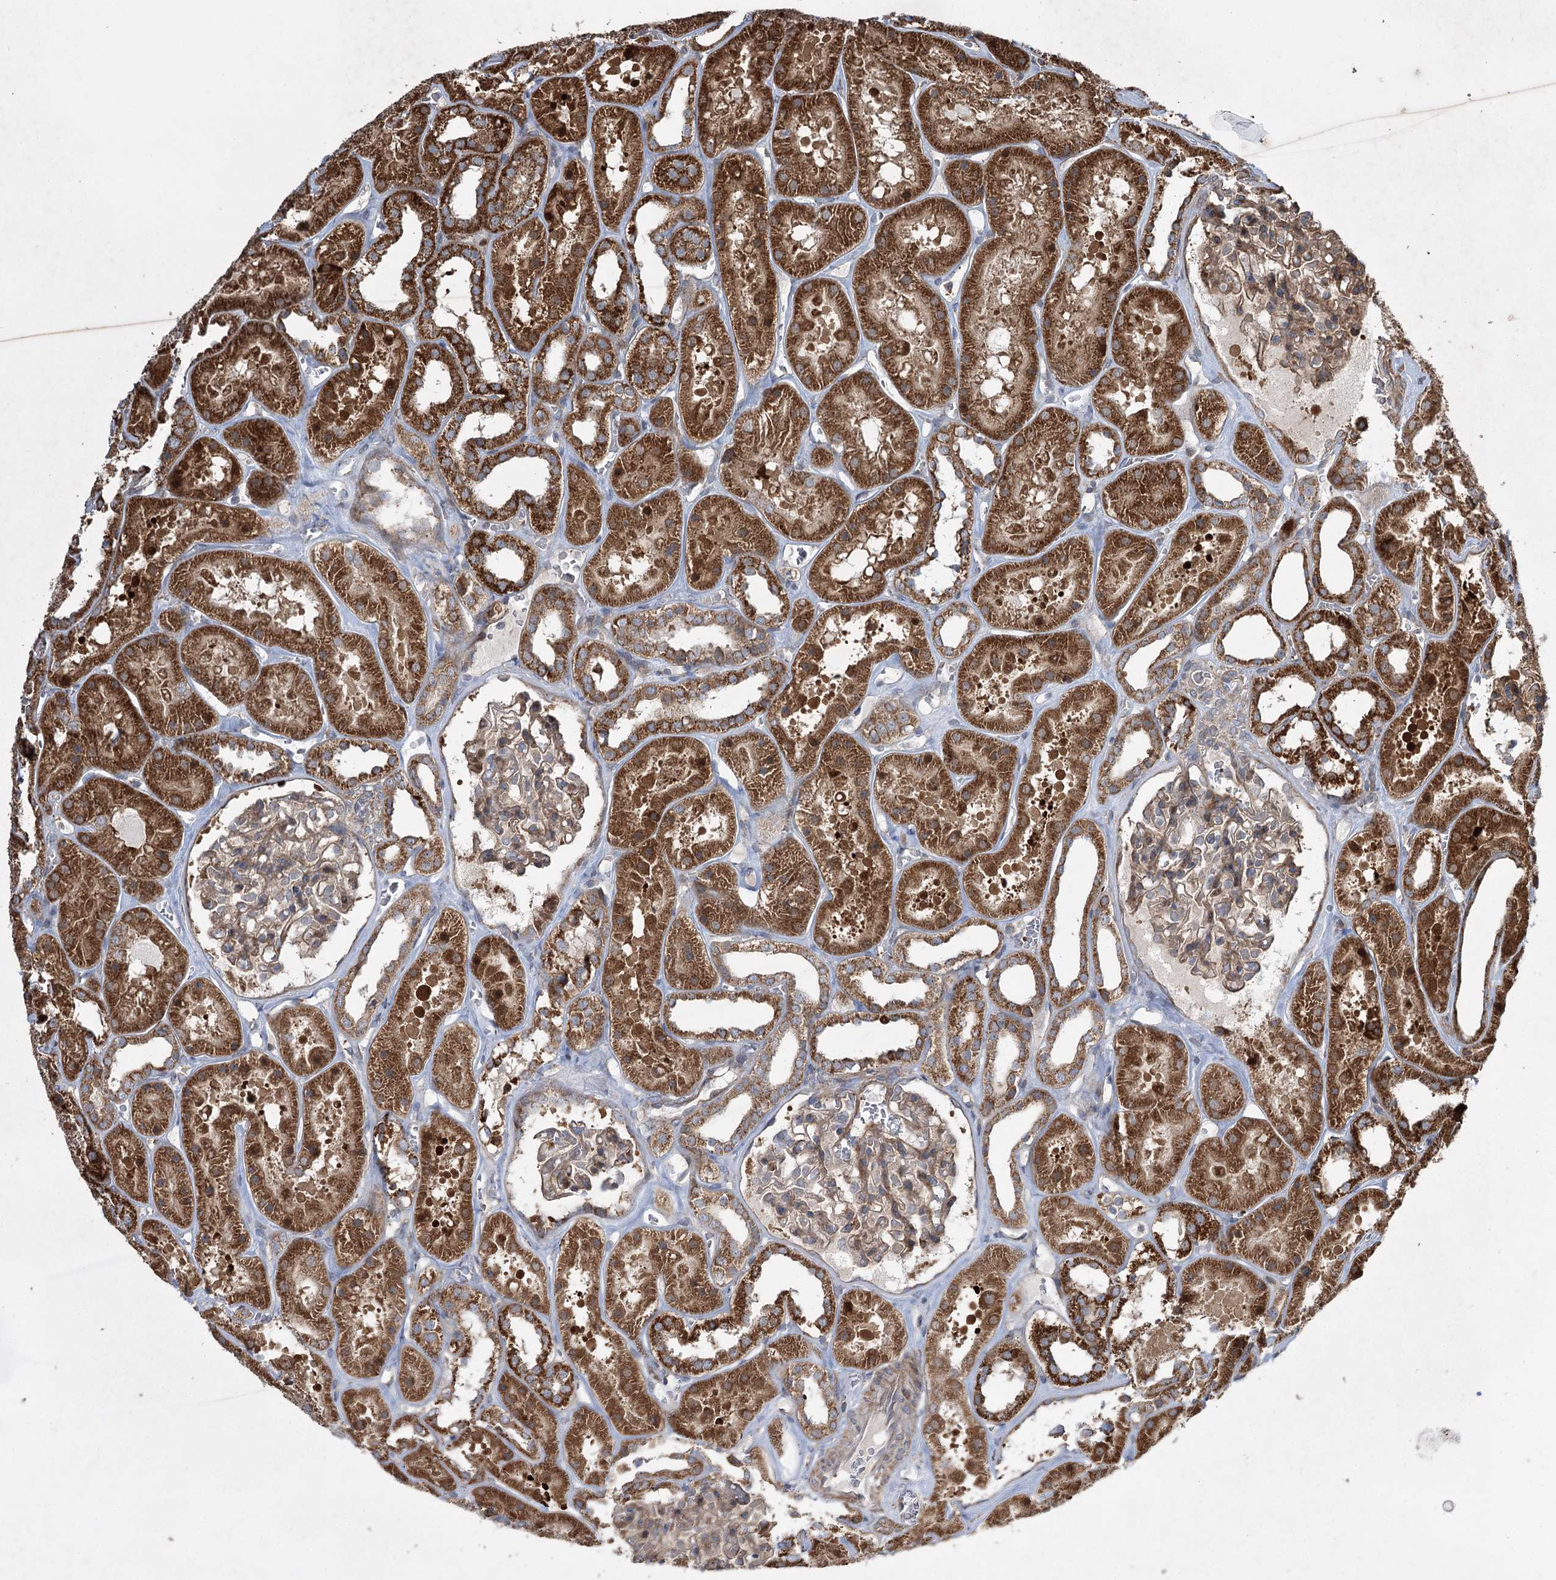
{"staining": {"intensity": "moderate", "quantity": ">75%", "location": "cytoplasmic/membranous"}, "tissue": "kidney", "cell_type": "Cells in glomeruli", "image_type": "normal", "snomed": [{"axis": "morphology", "description": "Normal tissue, NOS"}, {"axis": "topography", "description": "Kidney"}], "caption": "This micrograph exhibits immunohistochemistry staining of normal kidney, with medium moderate cytoplasmic/membranous positivity in approximately >75% of cells in glomeruli.", "gene": "SERINC5", "patient": {"sex": "female", "age": 41}}